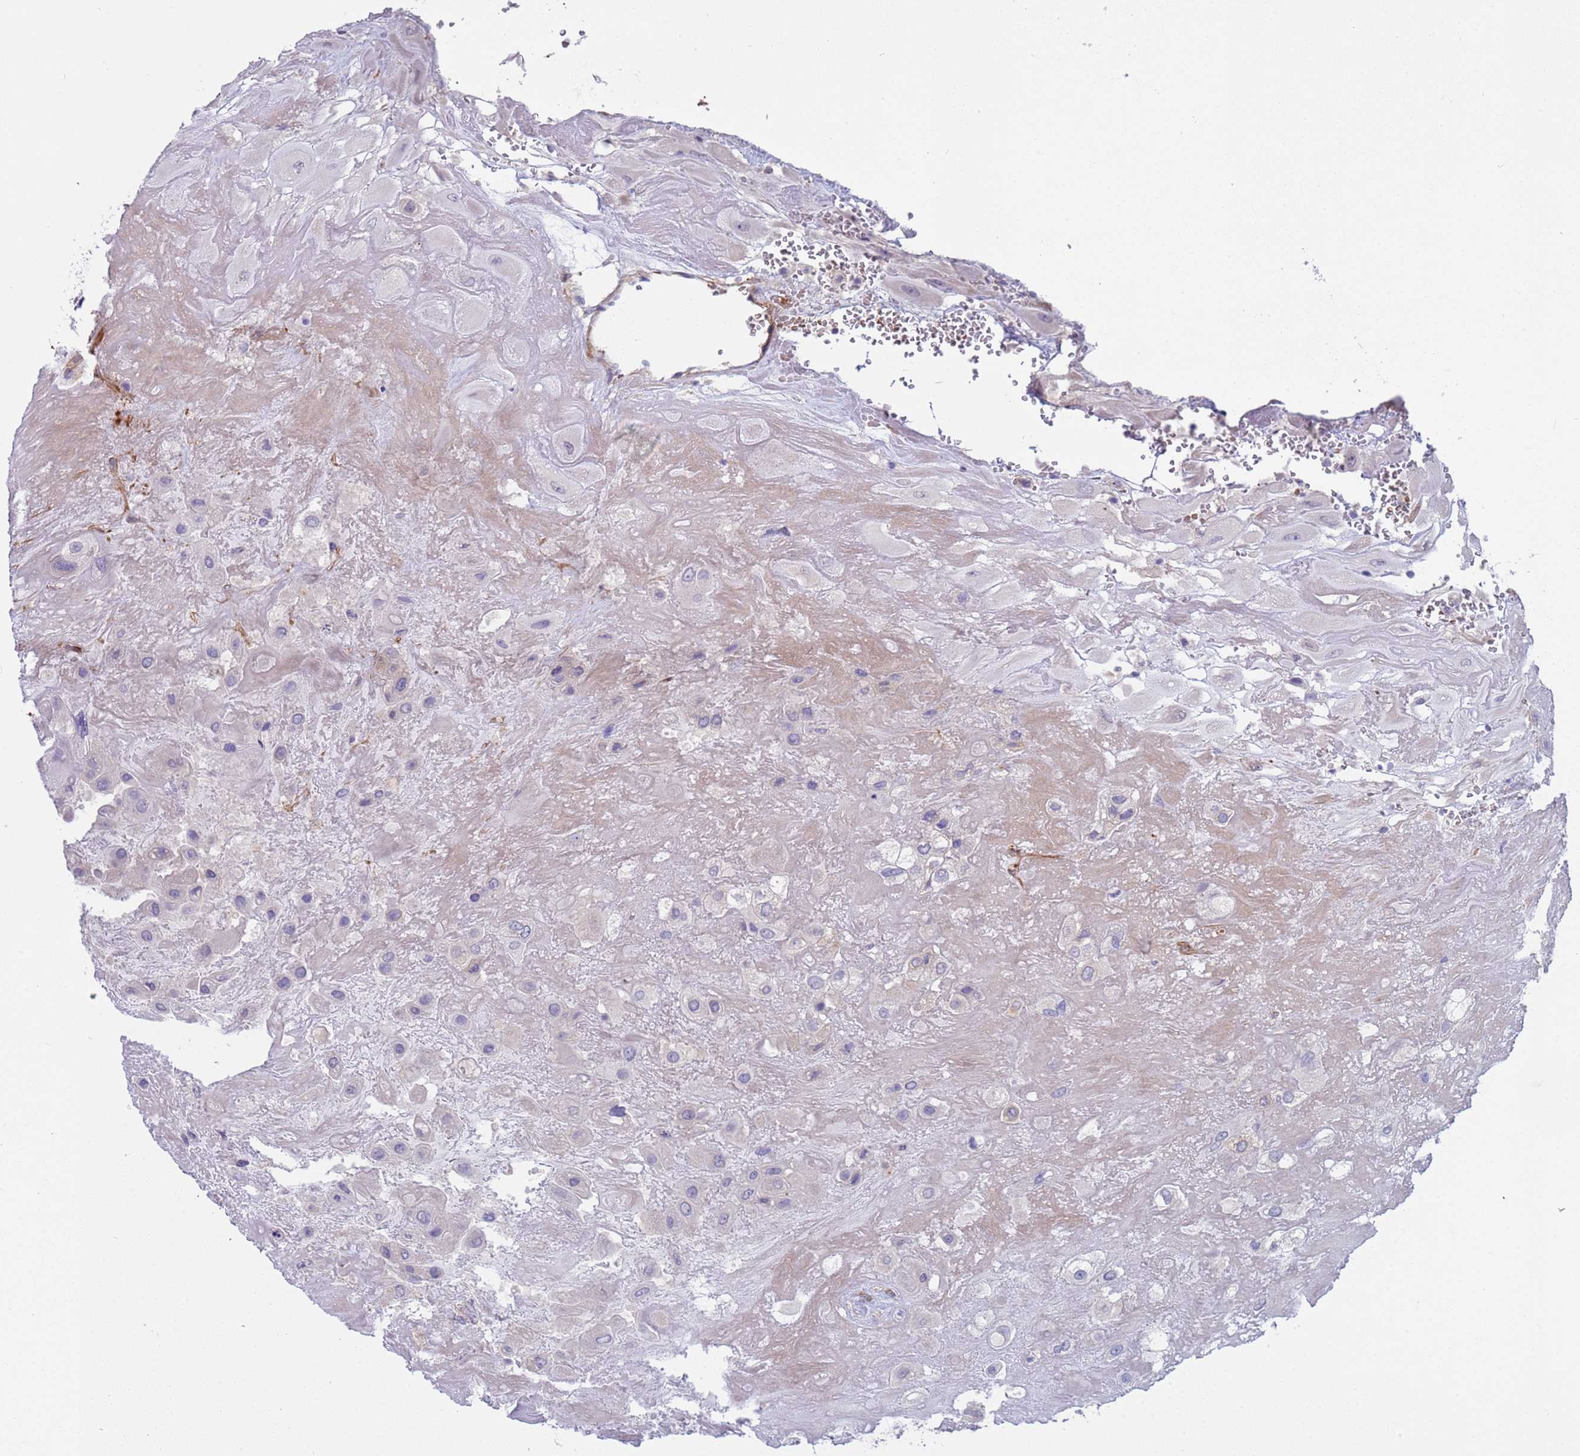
{"staining": {"intensity": "negative", "quantity": "none", "location": "none"}, "tissue": "placenta", "cell_type": "Decidual cells", "image_type": "normal", "snomed": [{"axis": "morphology", "description": "Normal tissue, NOS"}, {"axis": "topography", "description": "Placenta"}], "caption": "Decidual cells show no significant protein staining in normal placenta.", "gene": "KBTBD3", "patient": {"sex": "female", "age": 32}}